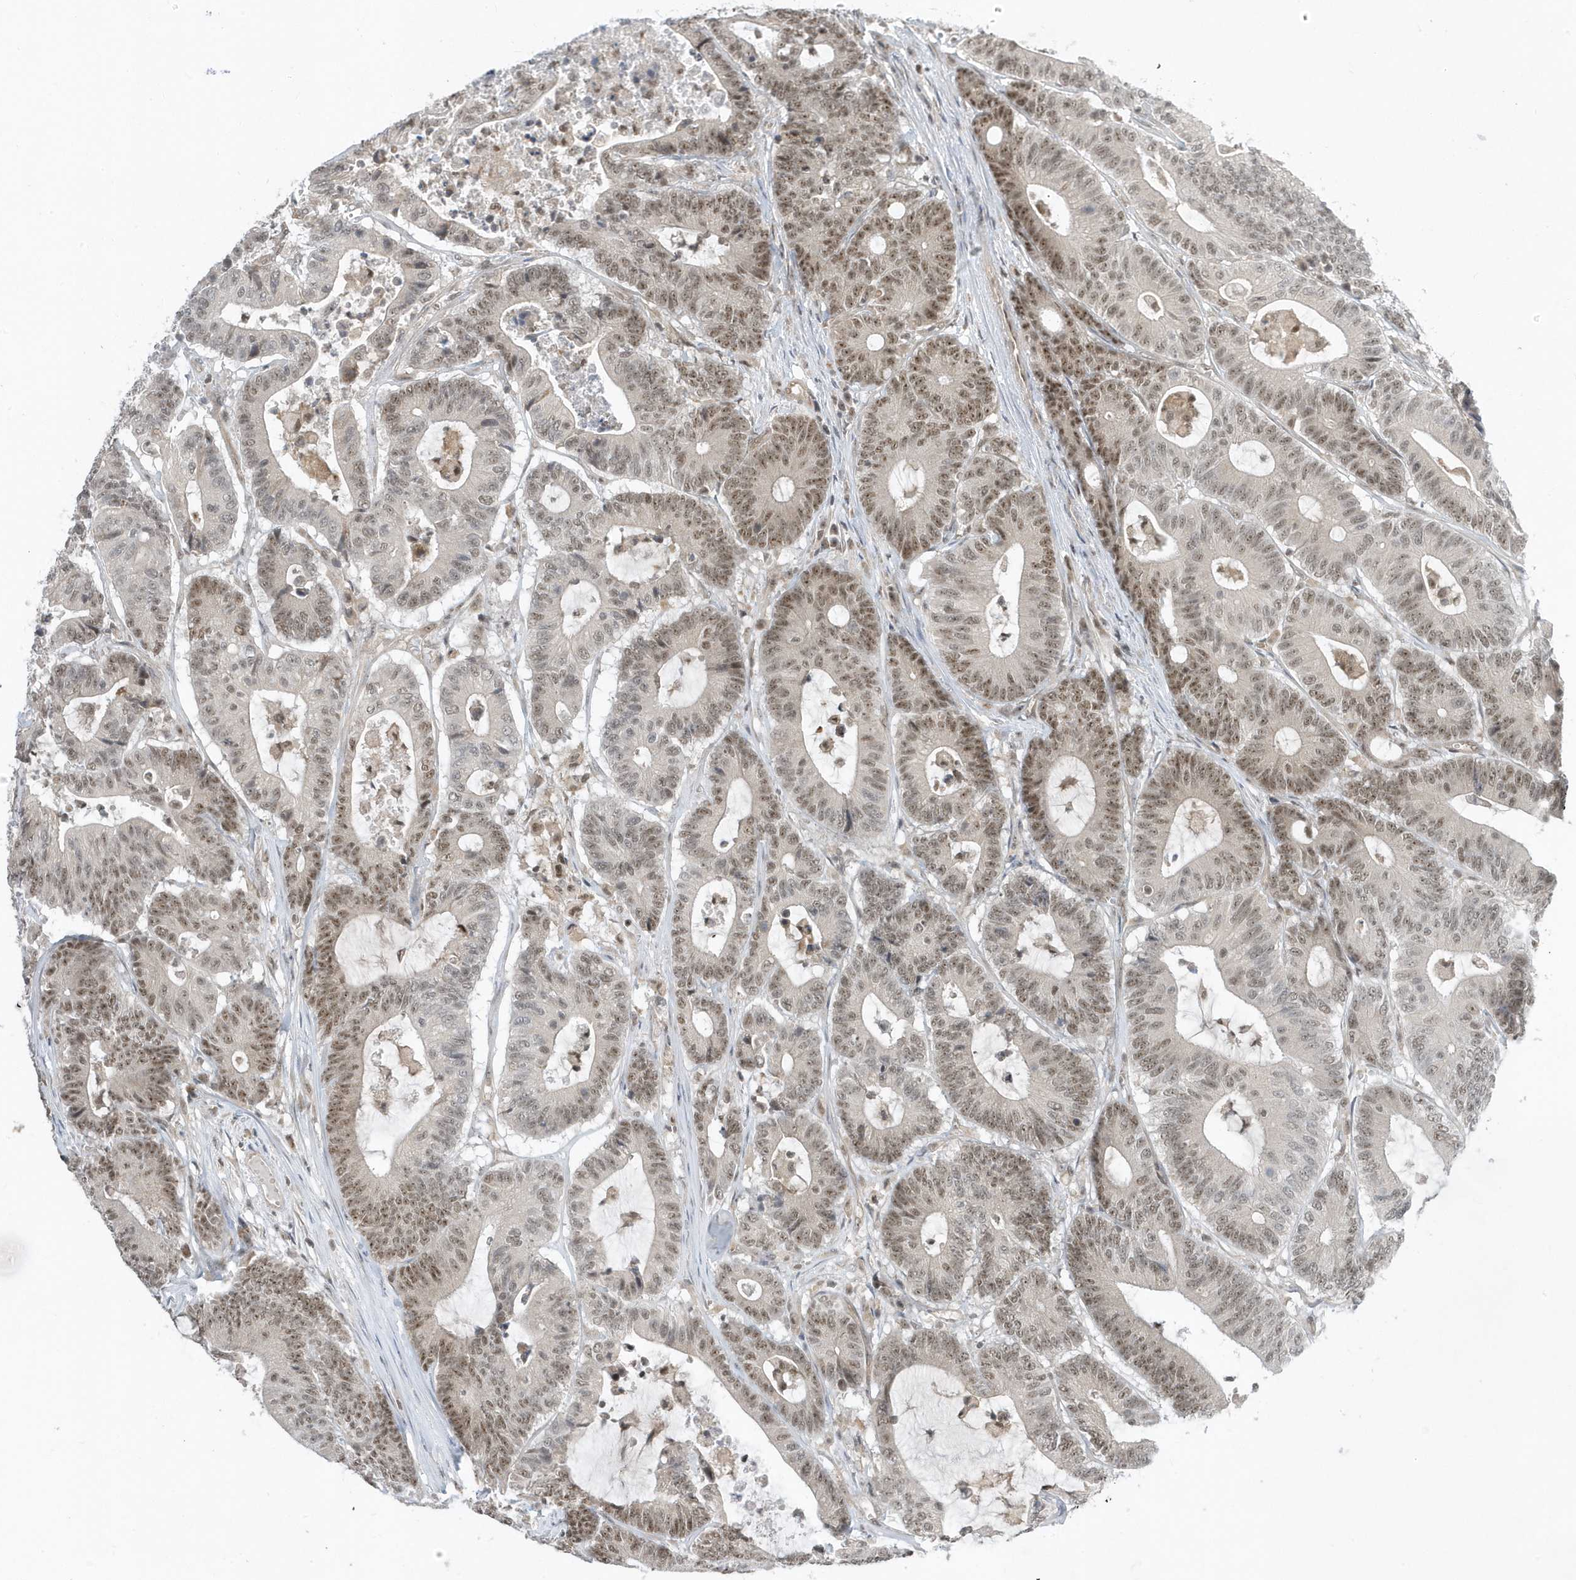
{"staining": {"intensity": "moderate", "quantity": ">75%", "location": "nuclear"}, "tissue": "colorectal cancer", "cell_type": "Tumor cells", "image_type": "cancer", "snomed": [{"axis": "morphology", "description": "Adenocarcinoma, NOS"}, {"axis": "topography", "description": "Colon"}], "caption": "Protein expression analysis of adenocarcinoma (colorectal) displays moderate nuclear staining in about >75% of tumor cells.", "gene": "ZNF740", "patient": {"sex": "female", "age": 84}}